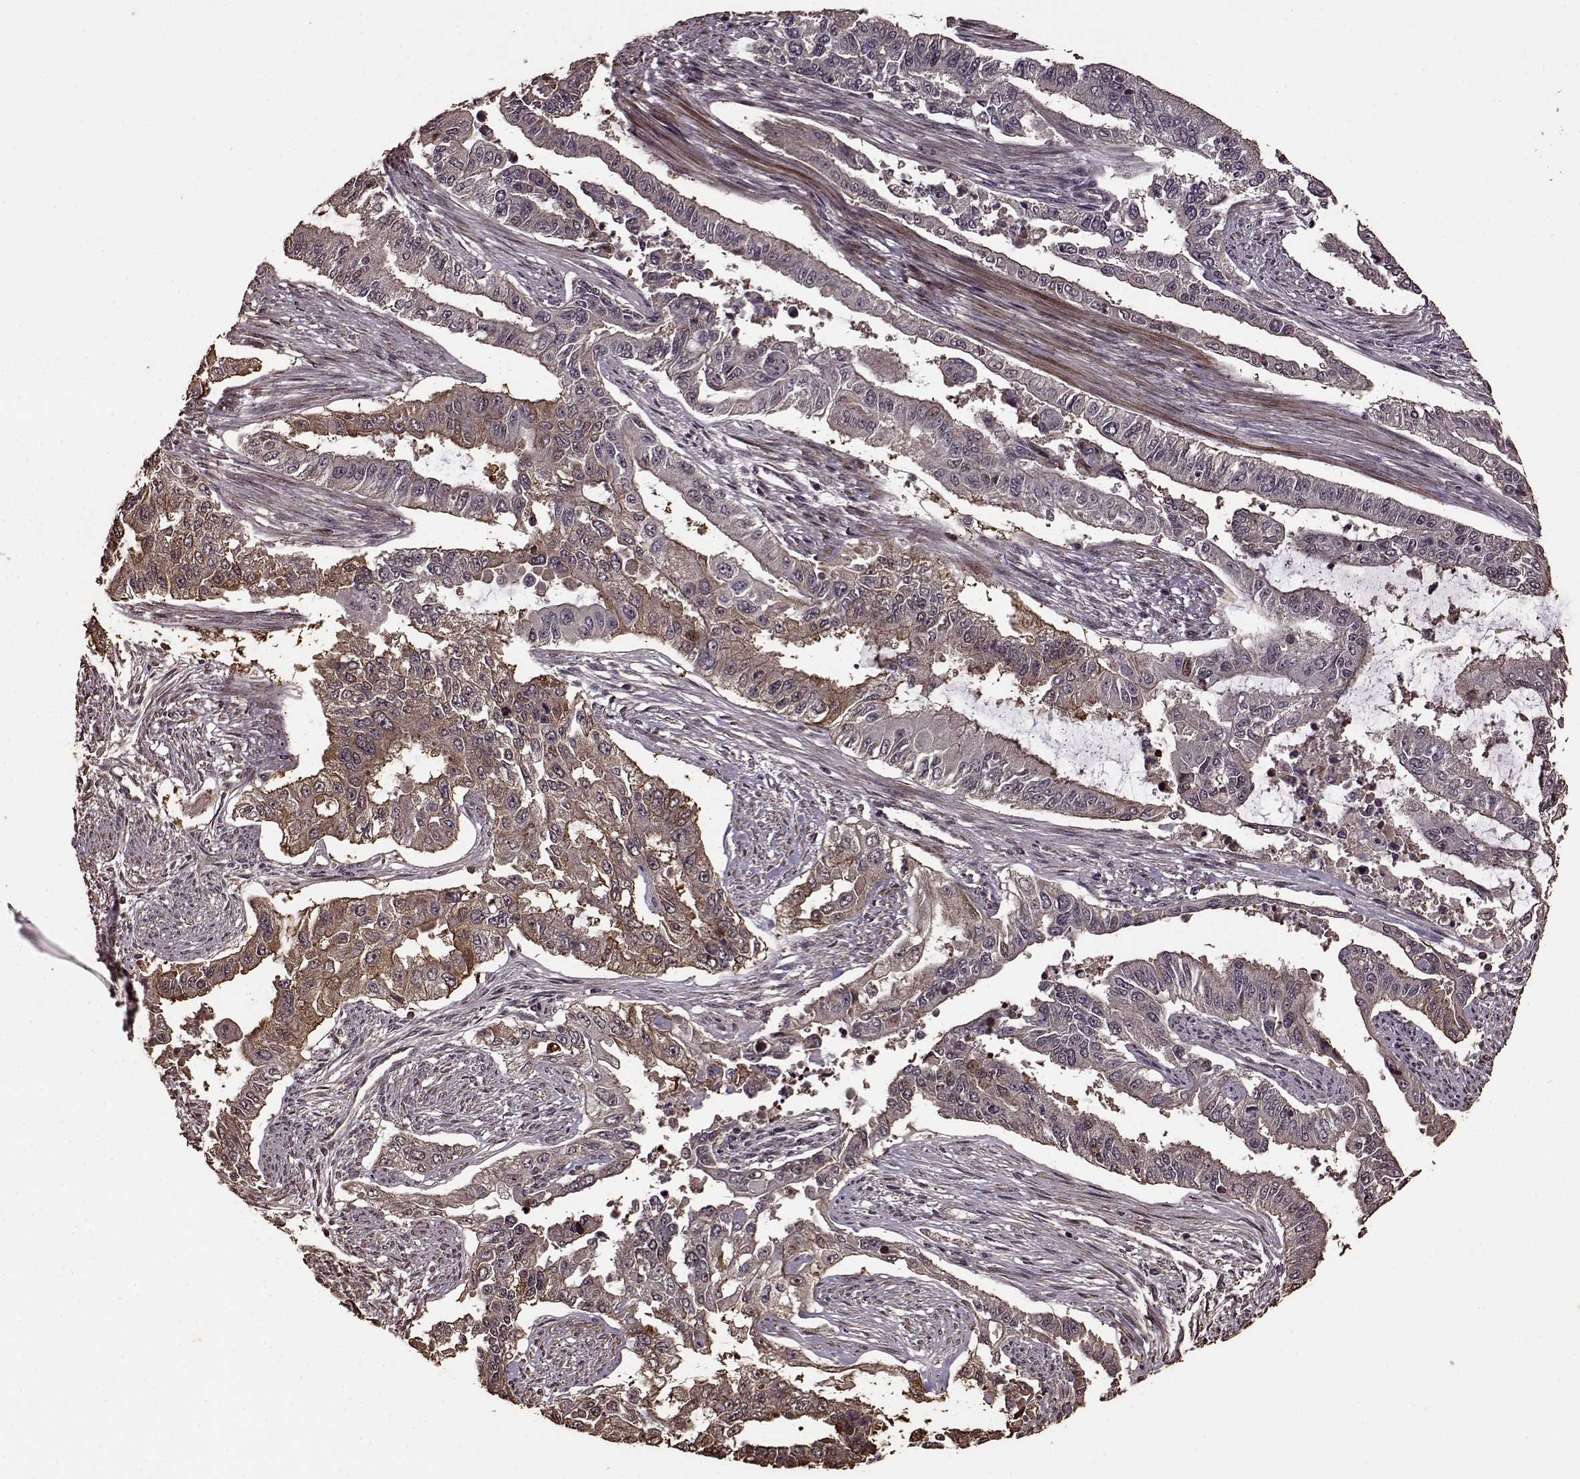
{"staining": {"intensity": "weak", "quantity": "<25%", "location": "cytoplasmic/membranous"}, "tissue": "endometrial cancer", "cell_type": "Tumor cells", "image_type": "cancer", "snomed": [{"axis": "morphology", "description": "Adenocarcinoma, NOS"}, {"axis": "topography", "description": "Uterus"}], "caption": "Immunohistochemistry (IHC) of human endometrial cancer reveals no staining in tumor cells. (Immunohistochemistry, brightfield microscopy, high magnification).", "gene": "FBXW11", "patient": {"sex": "female", "age": 59}}